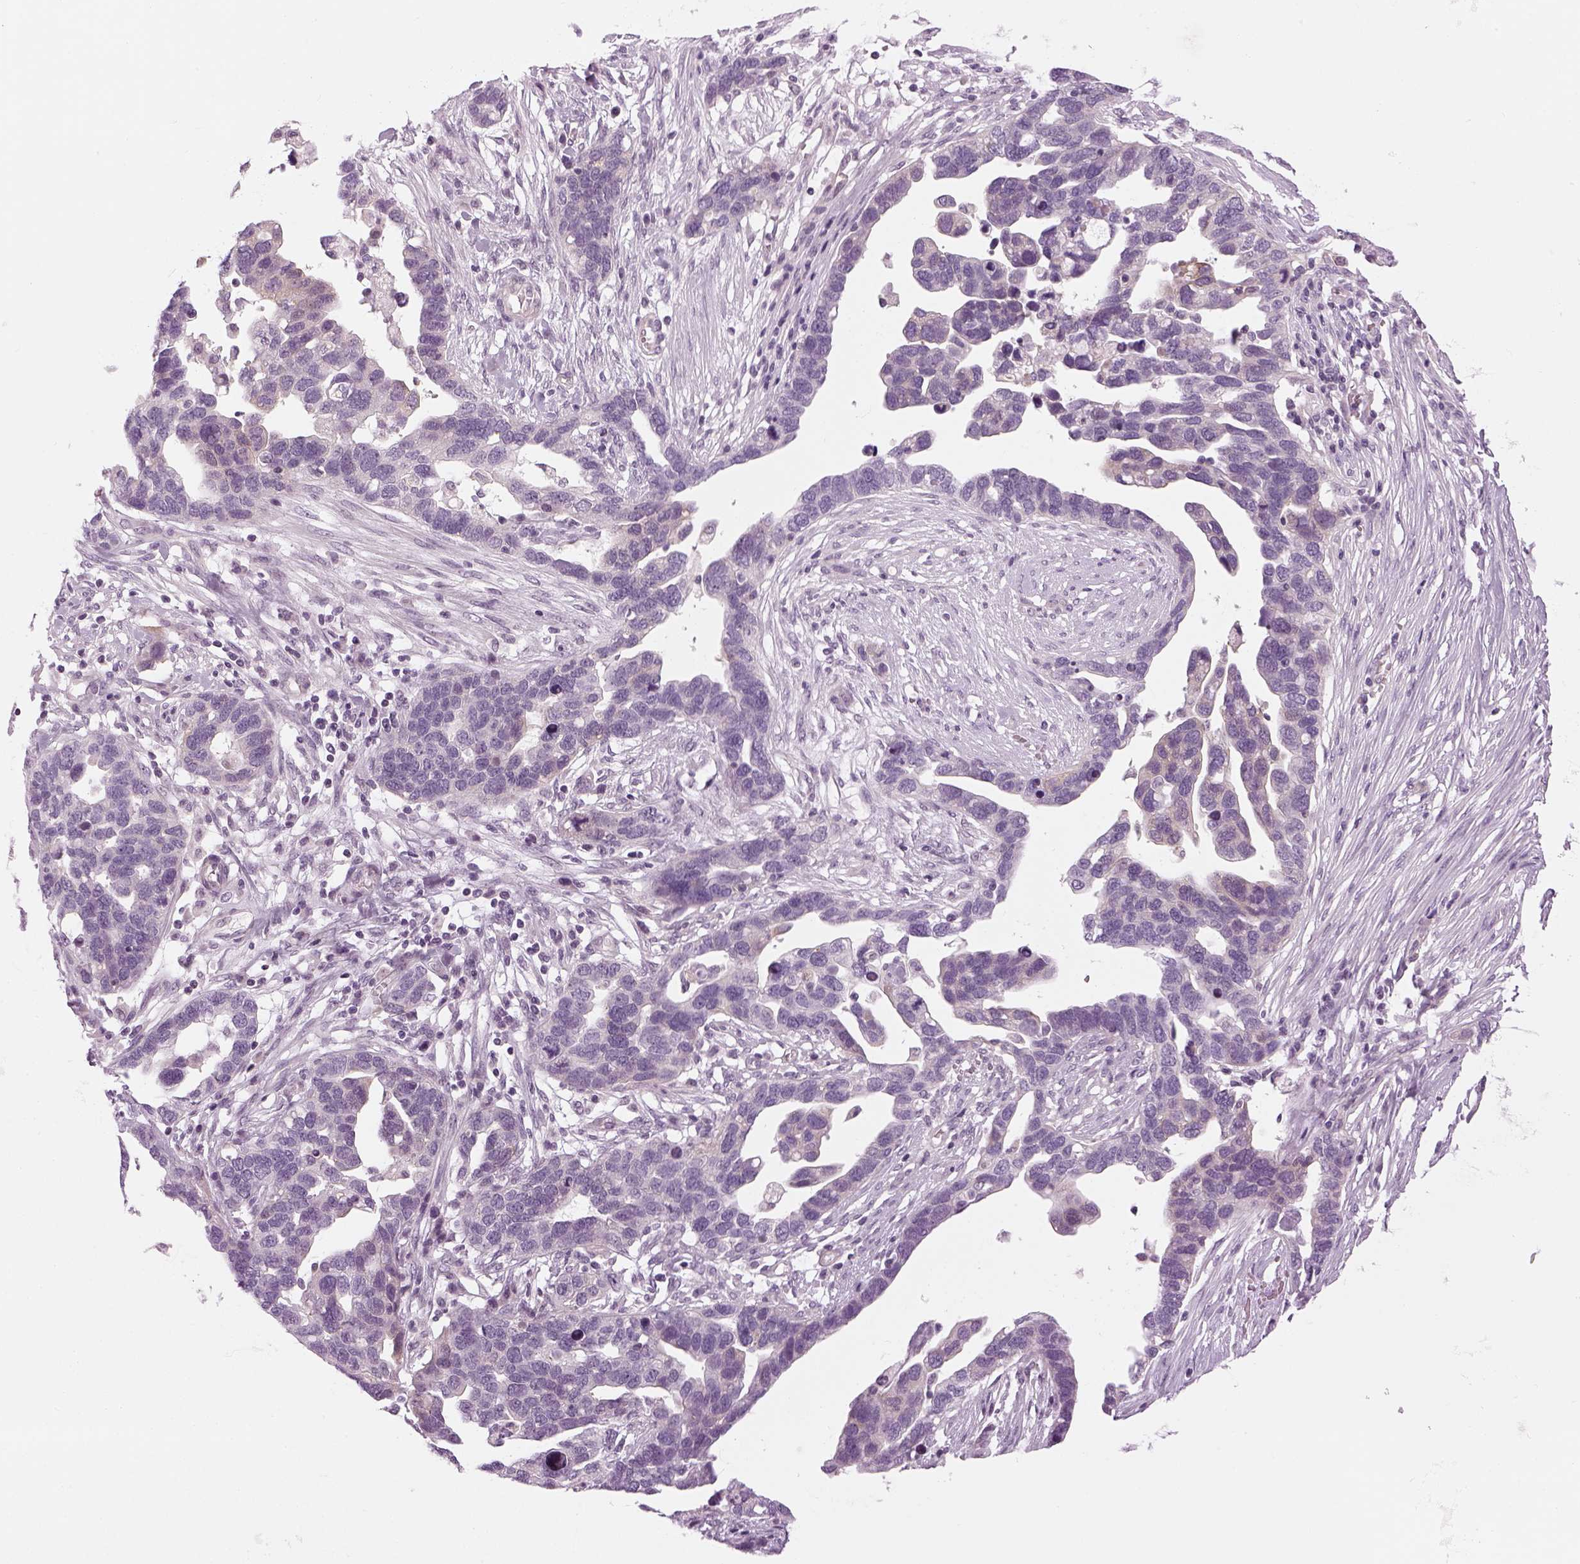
{"staining": {"intensity": "negative", "quantity": "none", "location": "none"}, "tissue": "ovarian cancer", "cell_type": "Tumor cells", "image_type": "cancer", "snomed": [{"axis": "morphology", "description": "Cystadenocarcinoma, serous, NOS"}, {"axis": "topography", "description": "Ovary"}], "caption": "IHC micrograph of neoplastic tissue: ovarian cancer stained with DAB shows no significant protein expression in tumor cells. (Stains: DAB (3,3'-diaminobenzidine) IHC with hematoxylin counter stain, Microscopy: brightfield microscopy at high magnification).", "gene": "LRRIQ3", "patient": {"sex": "female", "age": 54}}